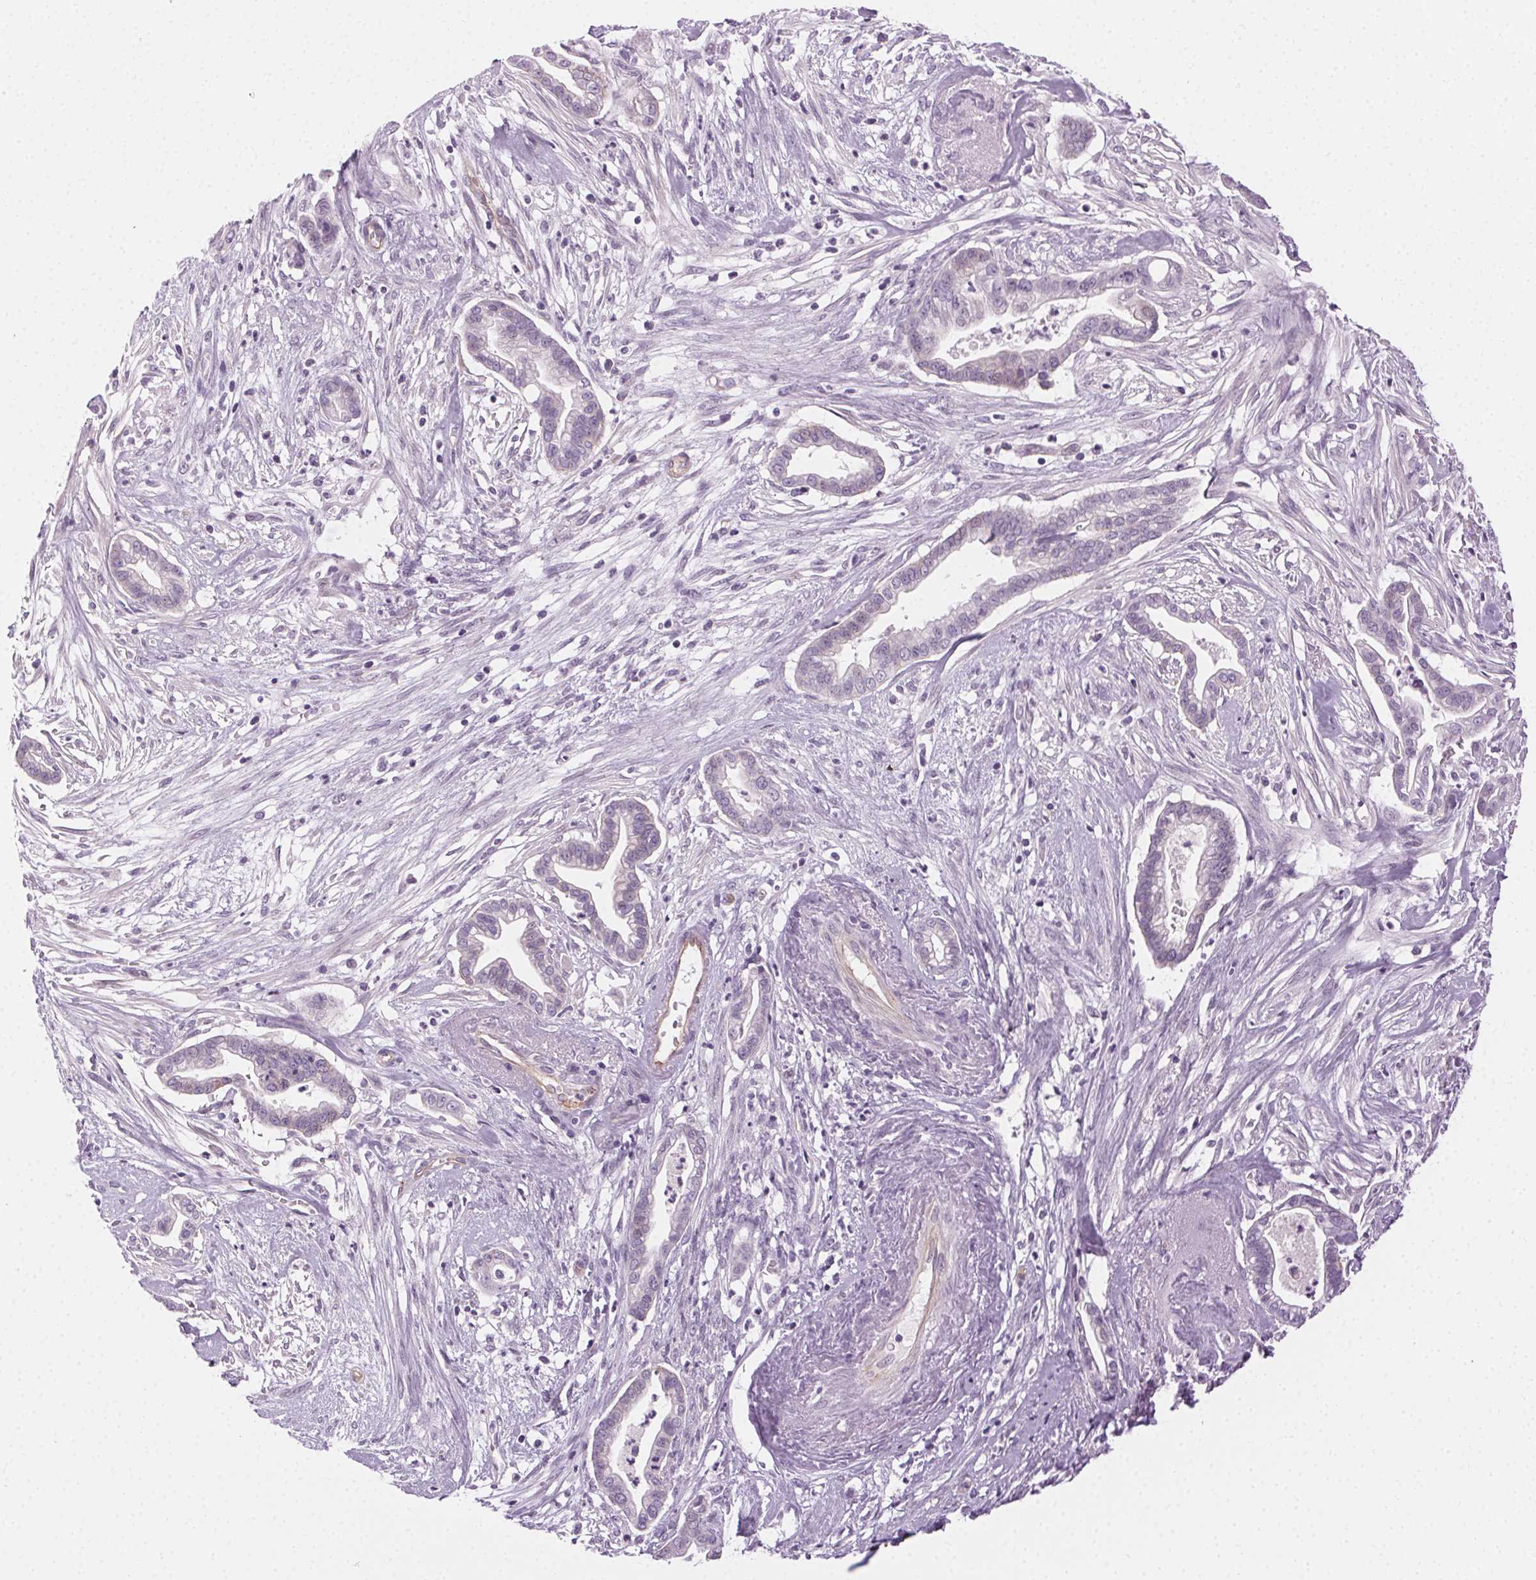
{"staining": {"intensity": "negative", "quantity": "none", "location": "none"}, "tissue": "cervical cancer", "cell_type": "Tumor cells", "image_type": "cancer", "snomed": [{"axis": "morphology", "description": "Adenocarcinoma, NOS"}, {"axis": "topography", "description": "Cervix"}], "caption": "IHC histopathology image of cervical cancer (adenocarcinoma) stained for a protein (brown), which shows no staining in tumor cells. Brightfield microscopy of immunohistochemistry (IHC) stained with DAB (brown) and hematoxylin (blue), captured at high magnification.", "gene": "AIF1L", "patient": {"sex": "female", "age": 62}}